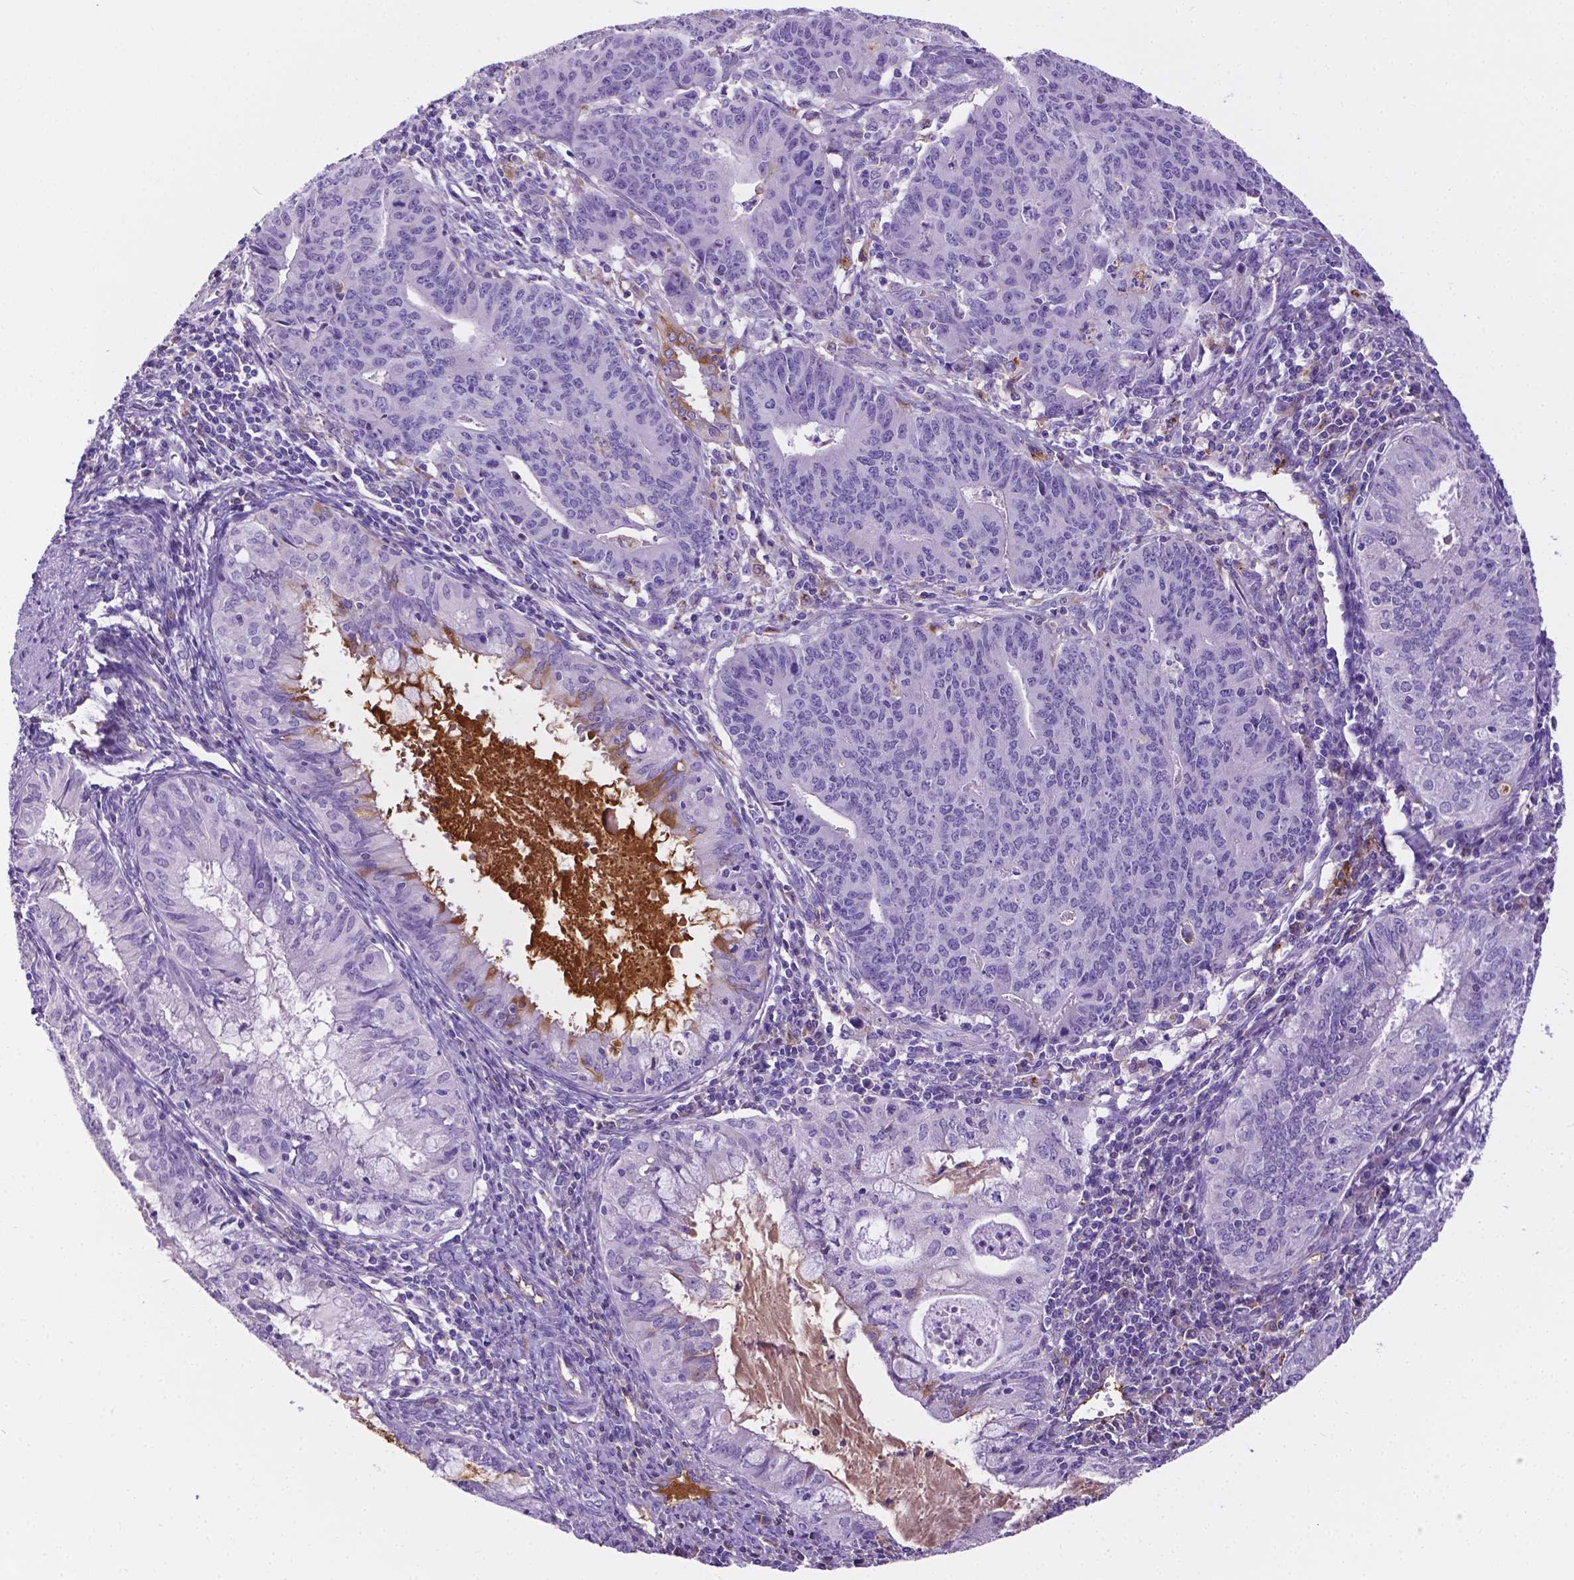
{"staining": {"intensity": "negative", "quantity": "none", "location": "none"}, "tissue": "endometrial cancer", "cell_type": "Tumor cells", "image_type": "cancer", "snomed": [{"axis": "morphology", "description": "Adenocarcinoma, NOS"}, {"axis": "topography", "description": "Endometrium"}], "caption": "Tumor cells show no significant staining in endometrial cancer. (Brightfield microscopy of DAB immunohistochemistry at high magnification).", "gene": "APOE", "patient": {"sex": "female", "age": 59}}